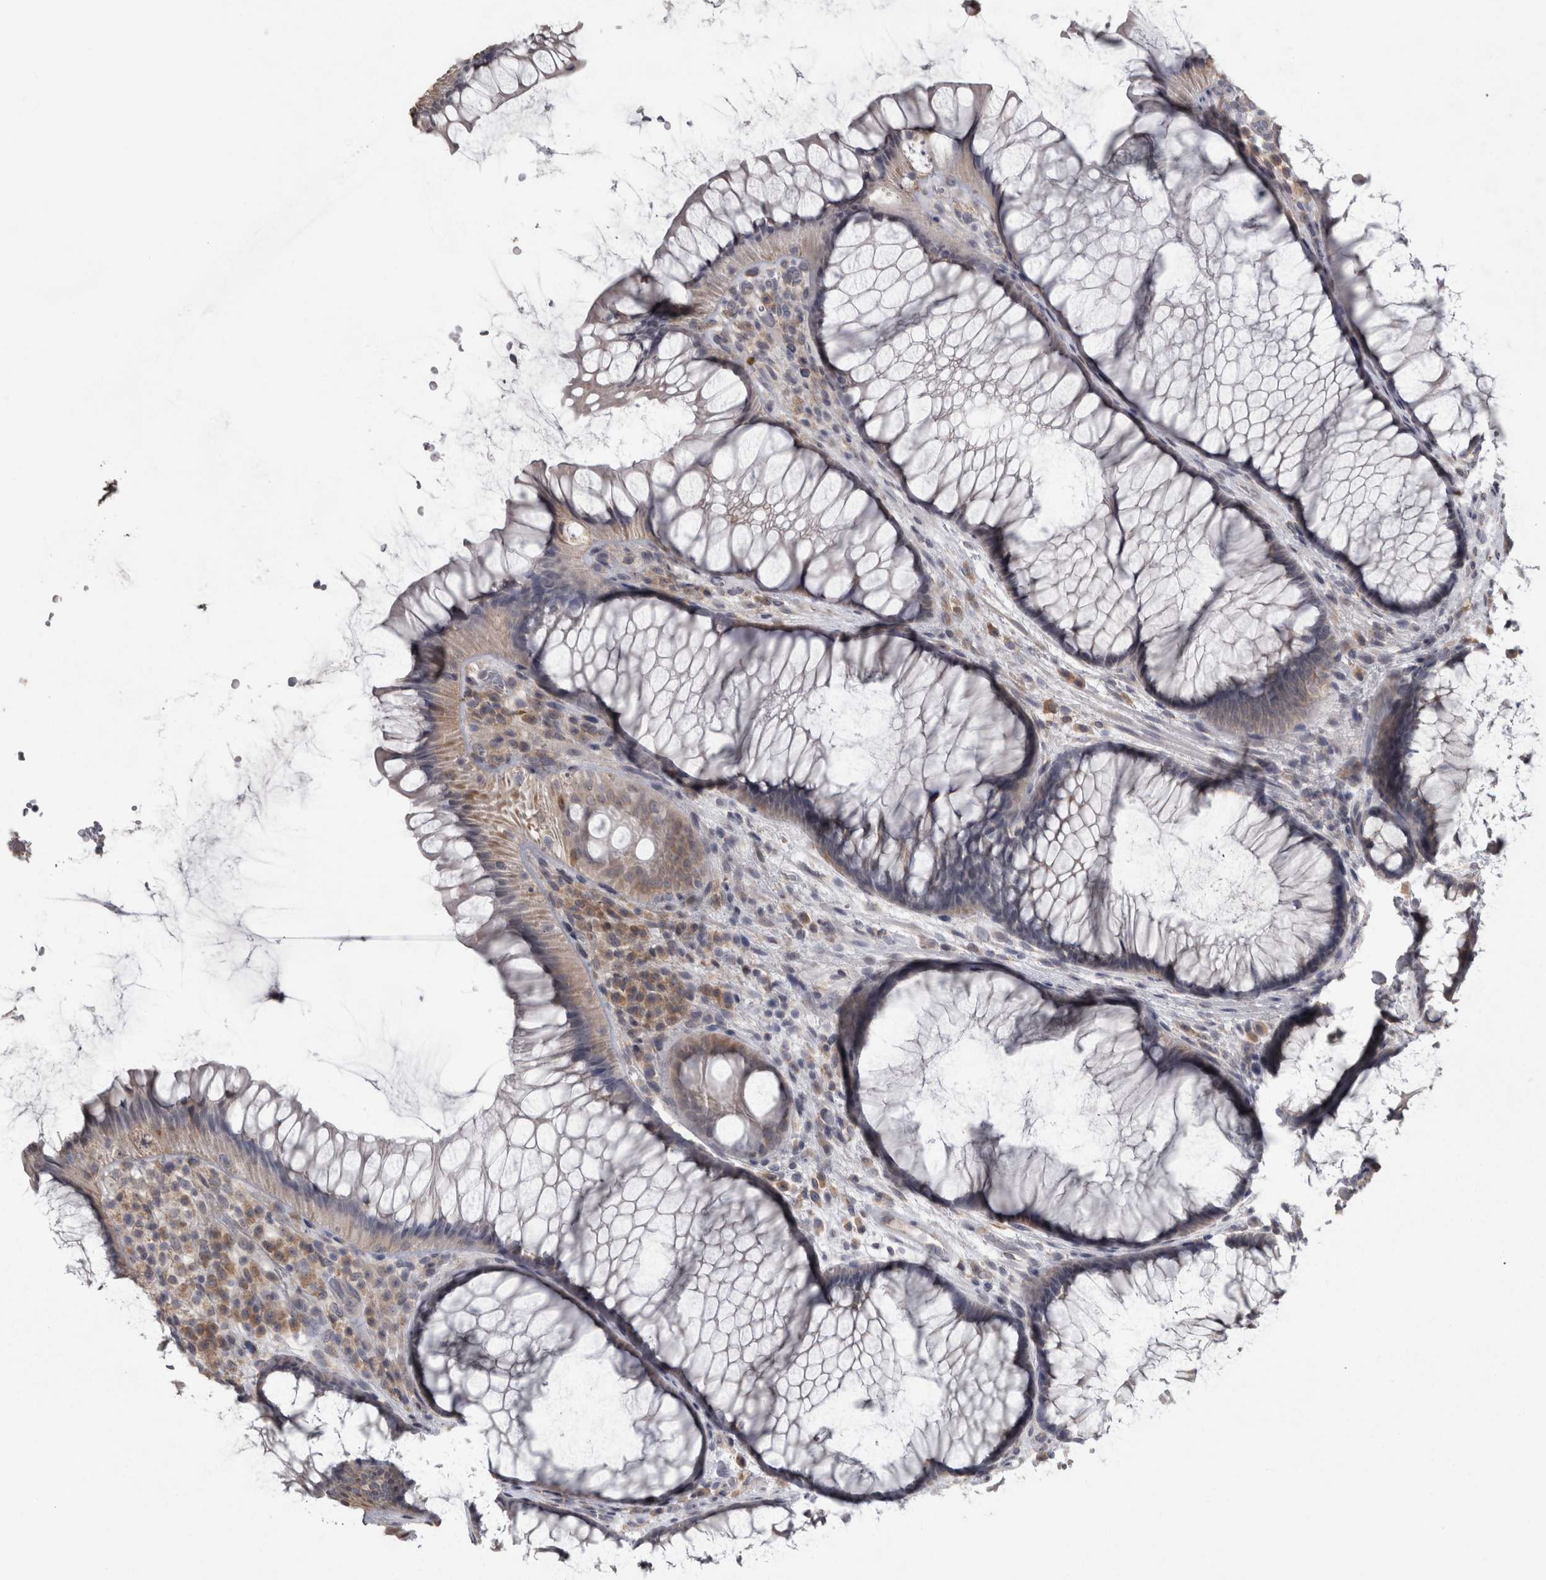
{"staining": {"intensity": "weak", "quantity": "<25%", "location": "cytoplasmic/membranous"}, "tissue": "rectum", "cell_type": "Glandular cells", "image_type": "normal", "snomed": [{"axis": "morphology", "description": "Normal tissue, NOS"}, {"axis": "topography", "description": "Rectum"}], "caption": "This is a histopathology image of immunohistochemistry staining of unremarkable rectum, which shows no positivity in glandular cells.", "gene": "RAB29", "patient": {"sex": "male", "age": 51}}